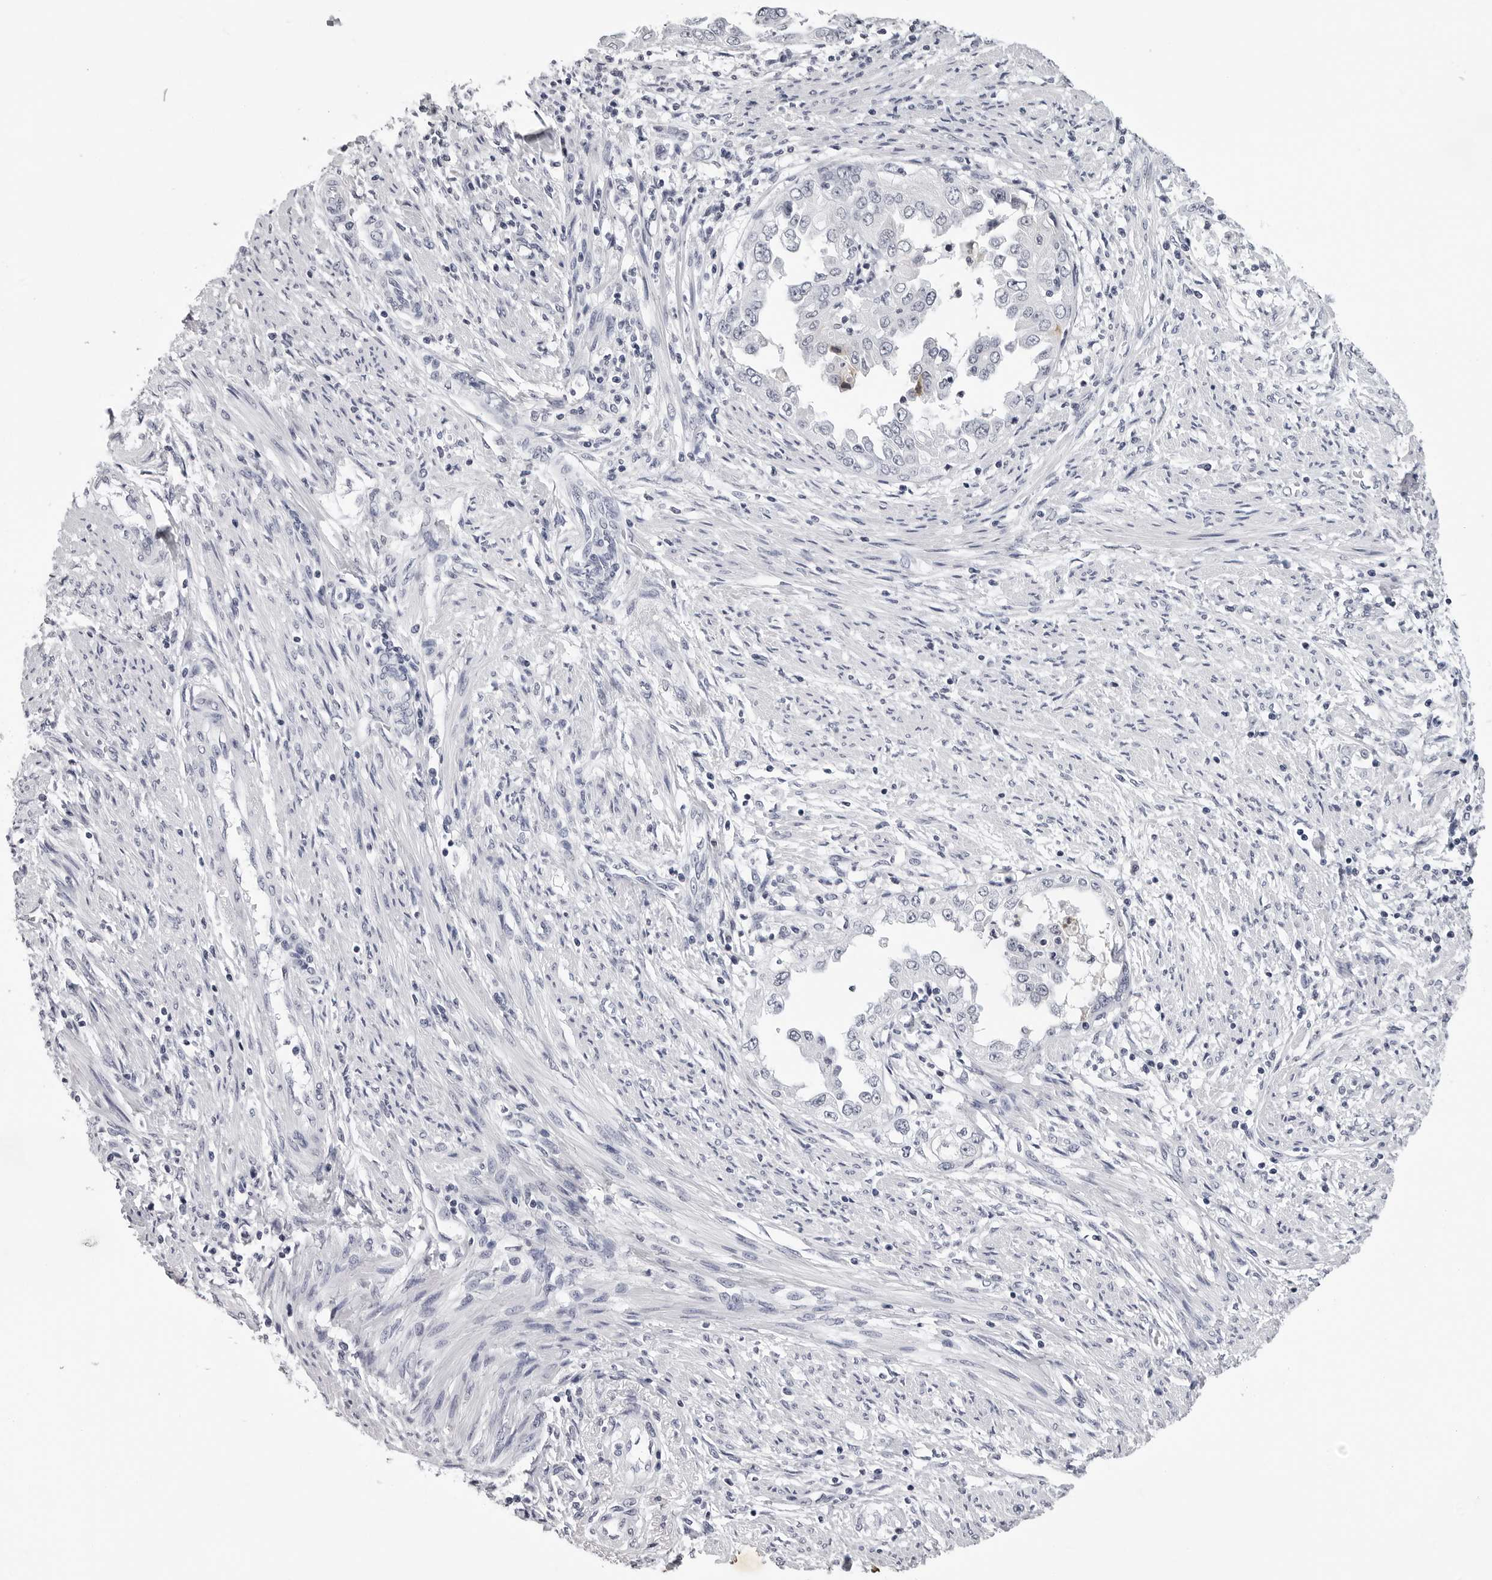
{"staining": {"intensity": "negative", "quantity": "none", "location": "none"}, "tissue": "endometrial cancer", "cell_type": "Tumor cells", "image_type": "cancer", "snomed": [{"axis": "morphology", "description": "Adenocarcinoma, NOS"}, {"axis": "topography", "description": "Endometrium"}], "caption": "DAB (3,3'-diaminobenzidine) immunohistochemical staining of endometrial adenocarcinoma shows no significant positivity in tumor cells.", "gene": "GNL2", "patient": {"sex": "female", "age": 85}}